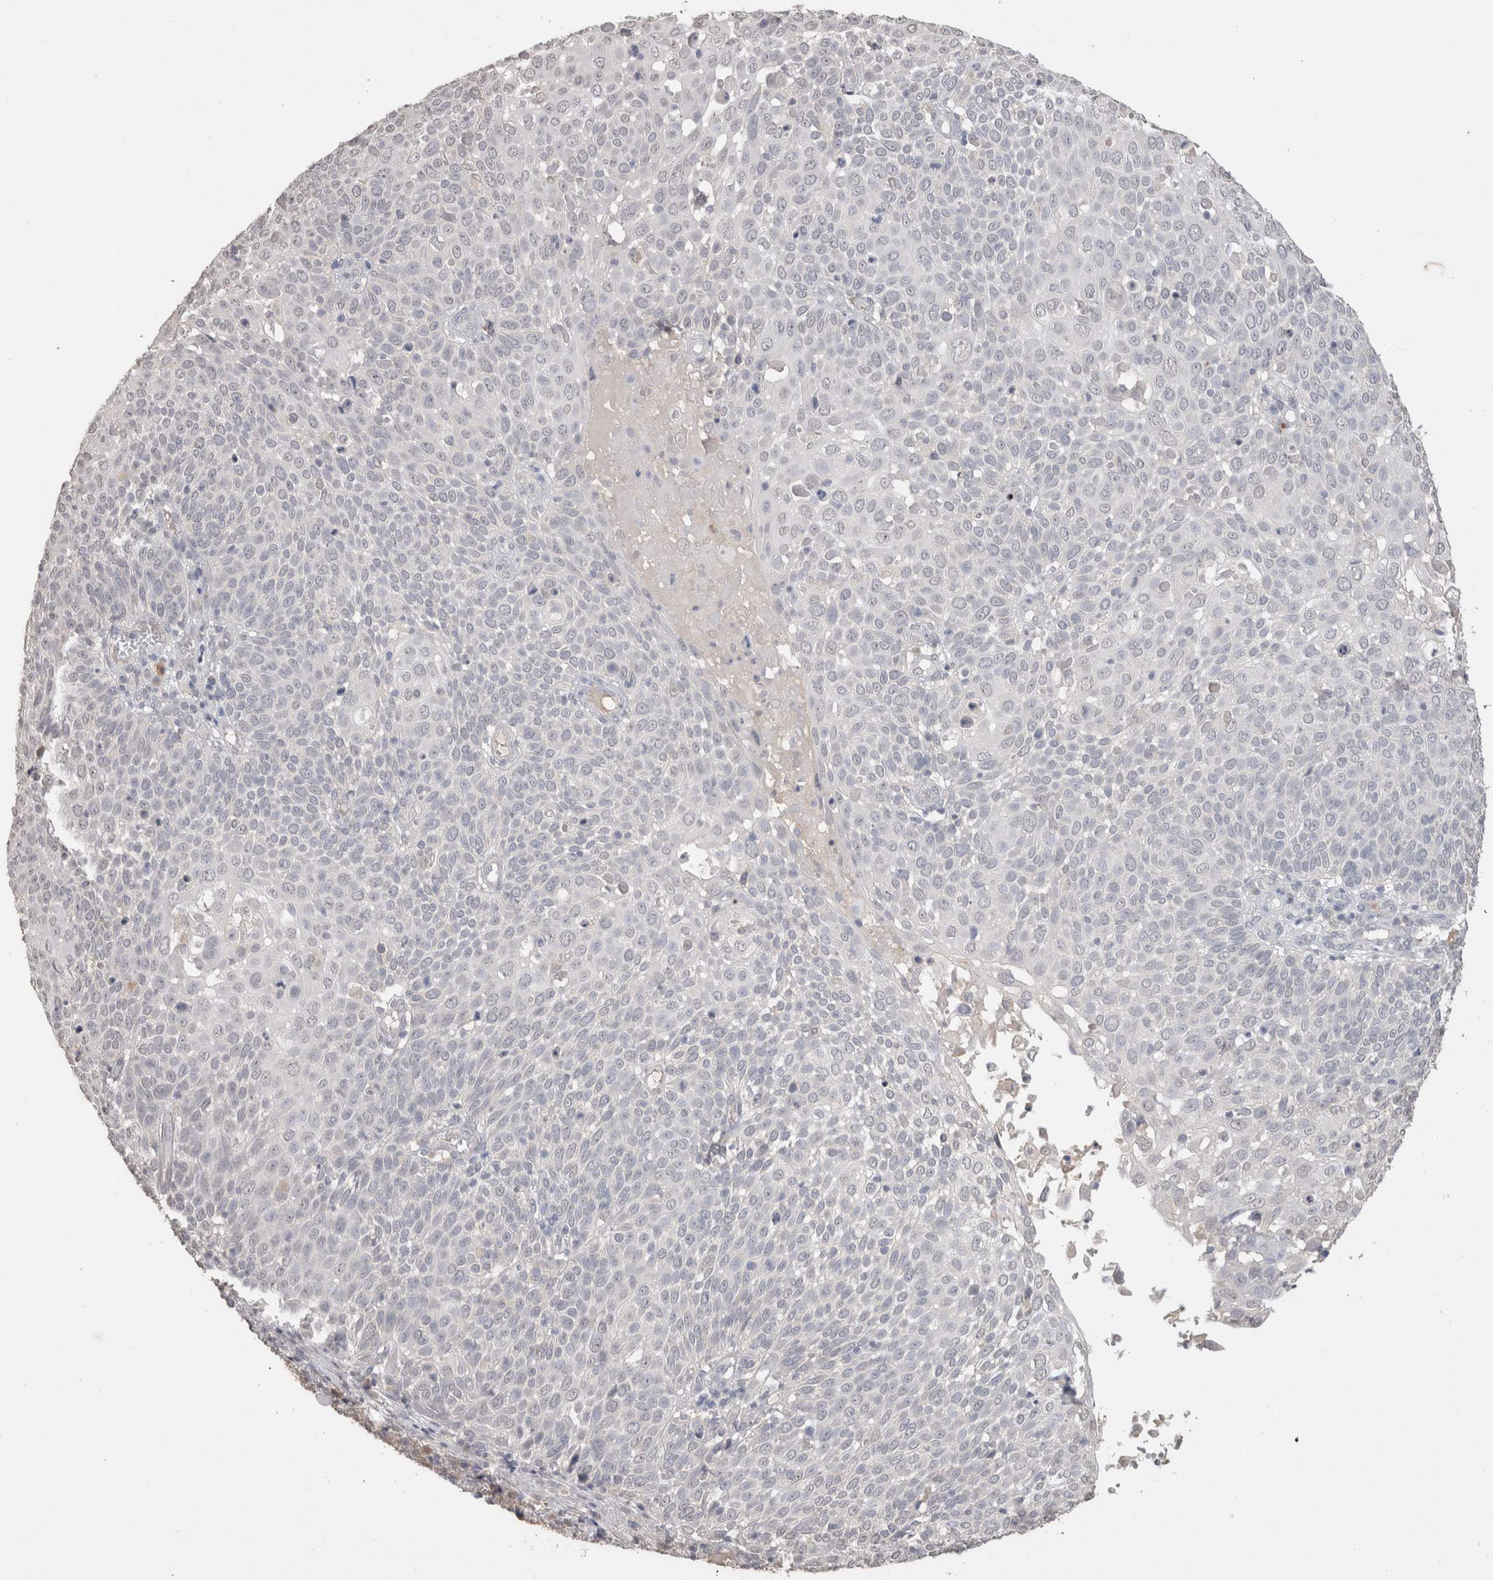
{"staining": {"intensity": "negative", "quantity": "none", "location": "none"}, "tissue": "cervical cancer", "cell_type": "Tumor cells", "image_type": "cancer", "snomed": [{"axis": "morphology", "description": "Squamous cell carcinoma, NOS"}, {"axis": "topography", "description": "Cervix"}], "caption": "This is a micrograph of immunohistochemistry (IHC) staining of cervical cancer (squamous cell carcinoma), which shows no positivity in tumor cells.", "gene": "NAALADL2", "patient": {"sex": "female", "age": 74}}